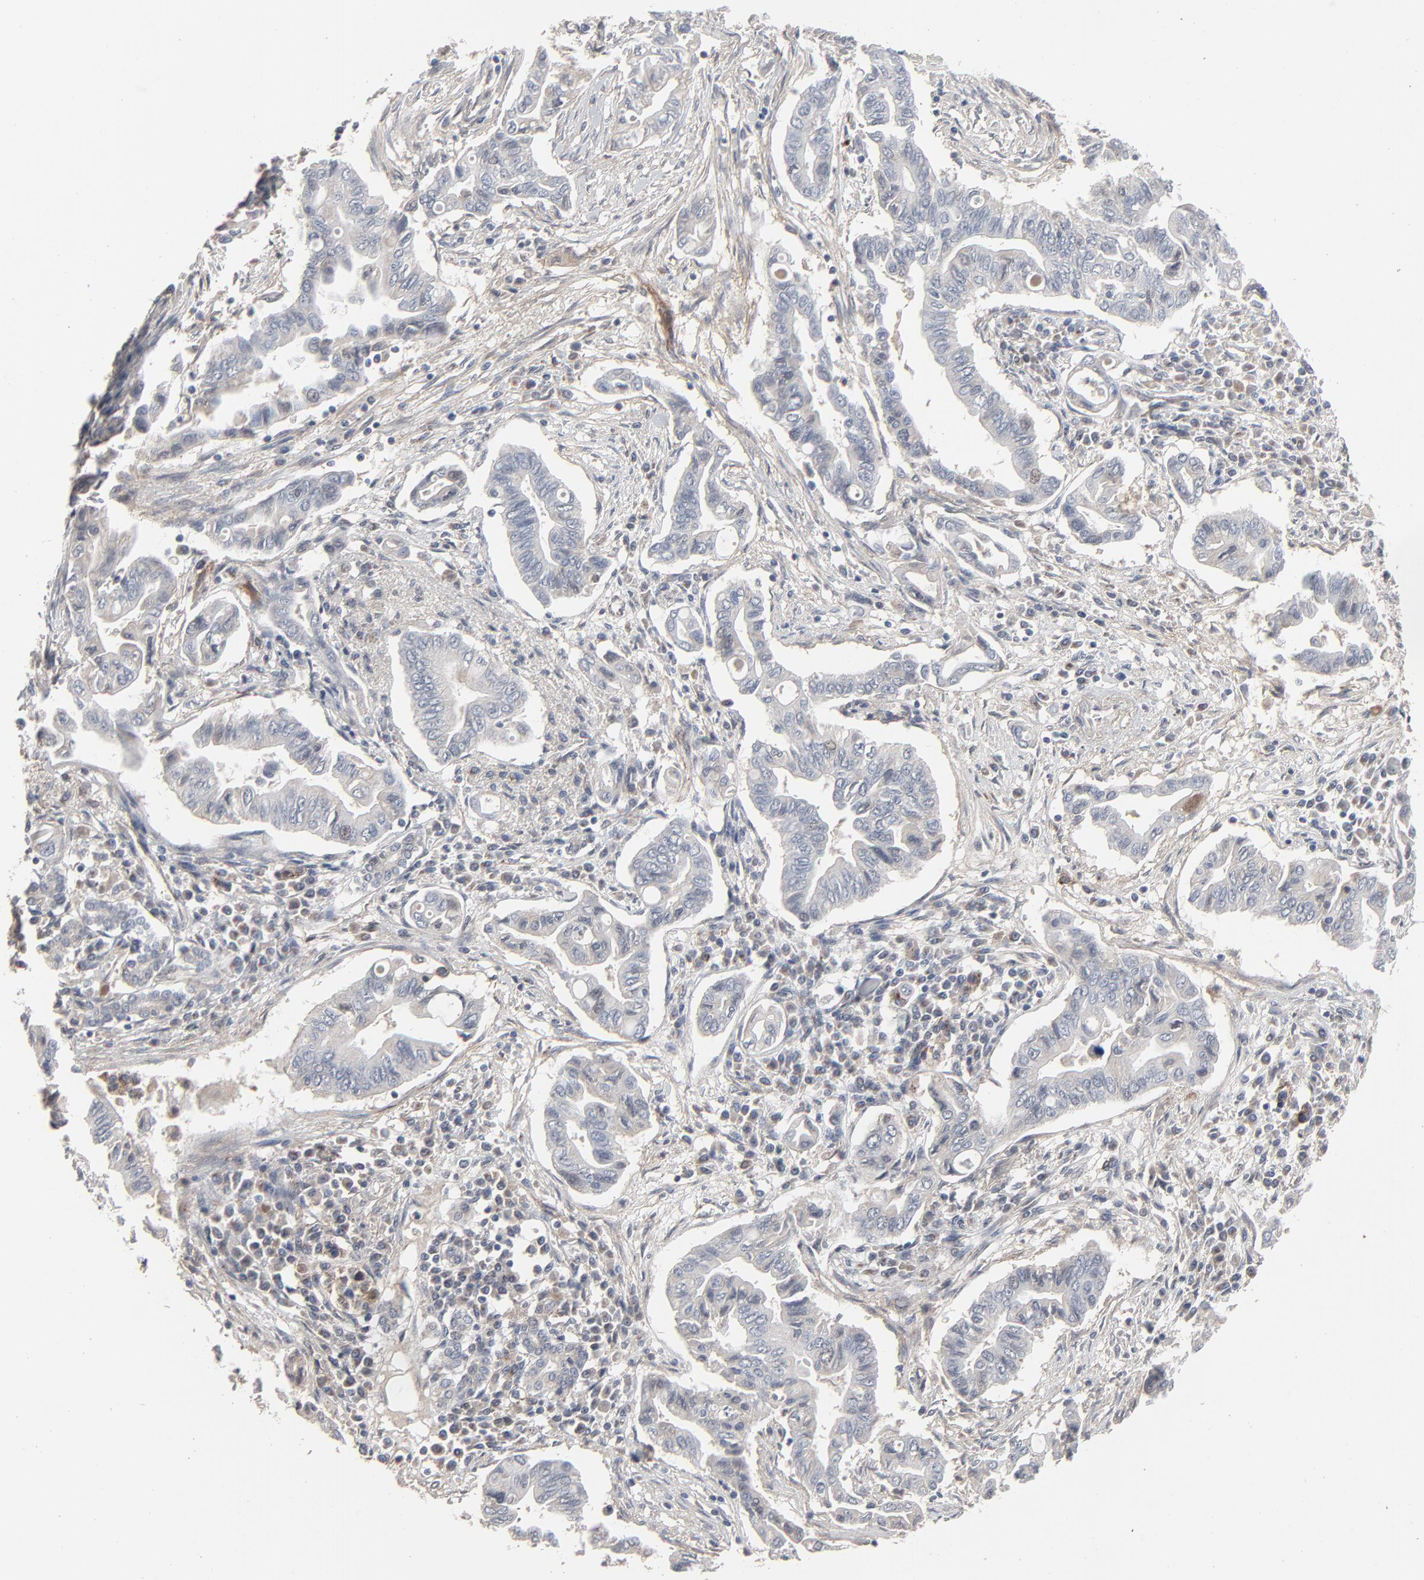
{"staining": {"intensity": "negative", "quantity": "none", "location": "none"}, "tissue": "pancreatic cancer", "cell_type": "Tumor cells", "image_type": "cancer", "snomed": [{"axis": "morphology", "description": "Adenocarcinoma, NOS"}, {"axis": "topography", "description": "Pancreas"}], "caption": "Immunohistochemistry (IHC) of human pancreatic cancer (adenocarcinoma) displays no positivity in tumor cells.", "gene": "JAM3", "patient": {"sex": "female", "age": 57}}